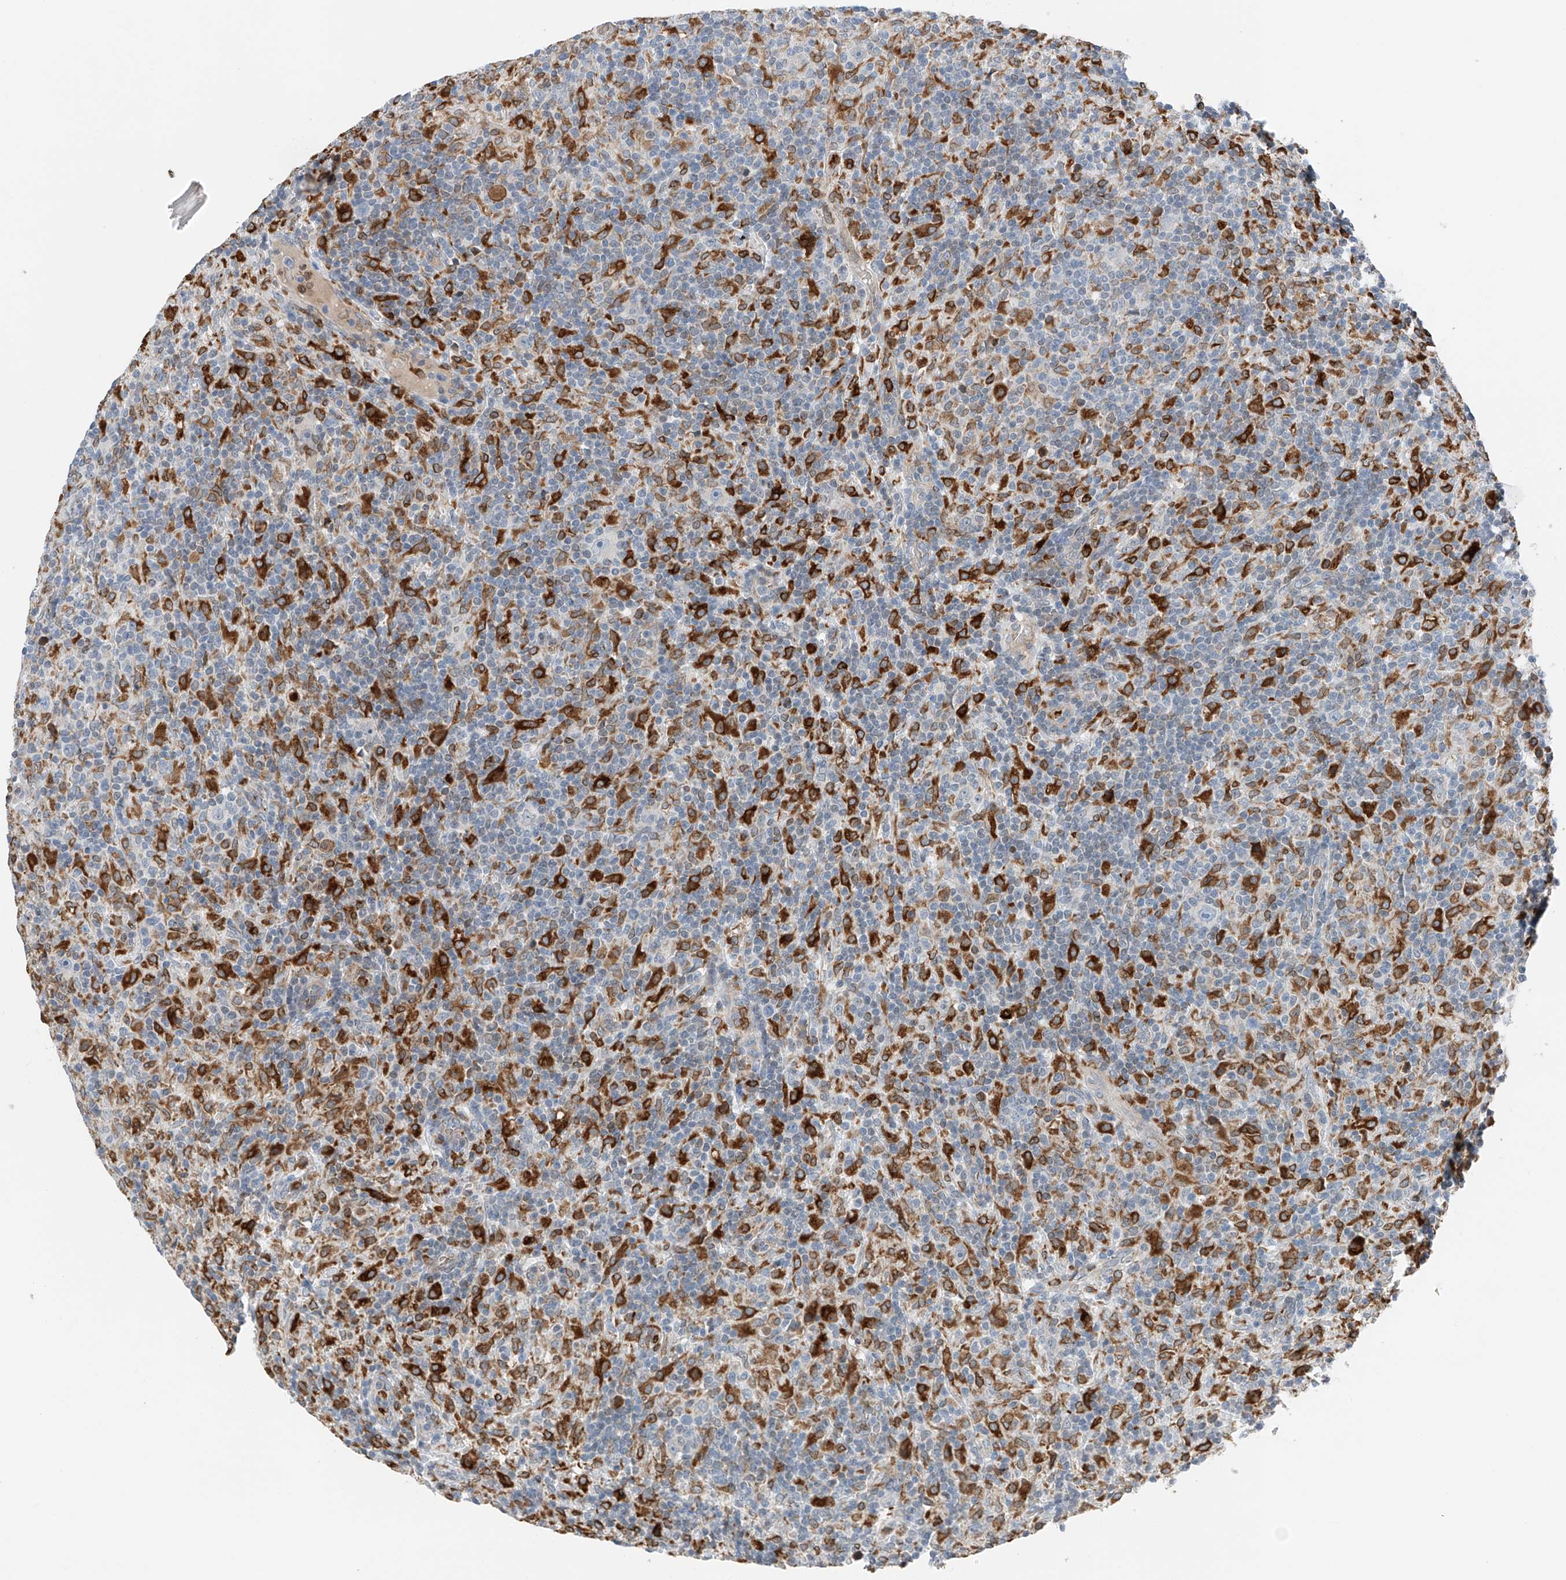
{"staining": {"intensity": "negative", "quantity": "none", "location": "none"}, "tissue": "lymphoma", "cell_type": "Tumor cells", "image_type": "cancer", "snomed": [{"axis": "morphology", "description": "Hodgkin's disease, NOS"}, {"axis": "topography", "description": "Lymph node"}], "caption": "Immunohistochemical staining of Hodgkin's disease shows no significant expression in tumor cells.", "gene": "TBXAS1", "patient": {"sex": "male", "age": 70}}